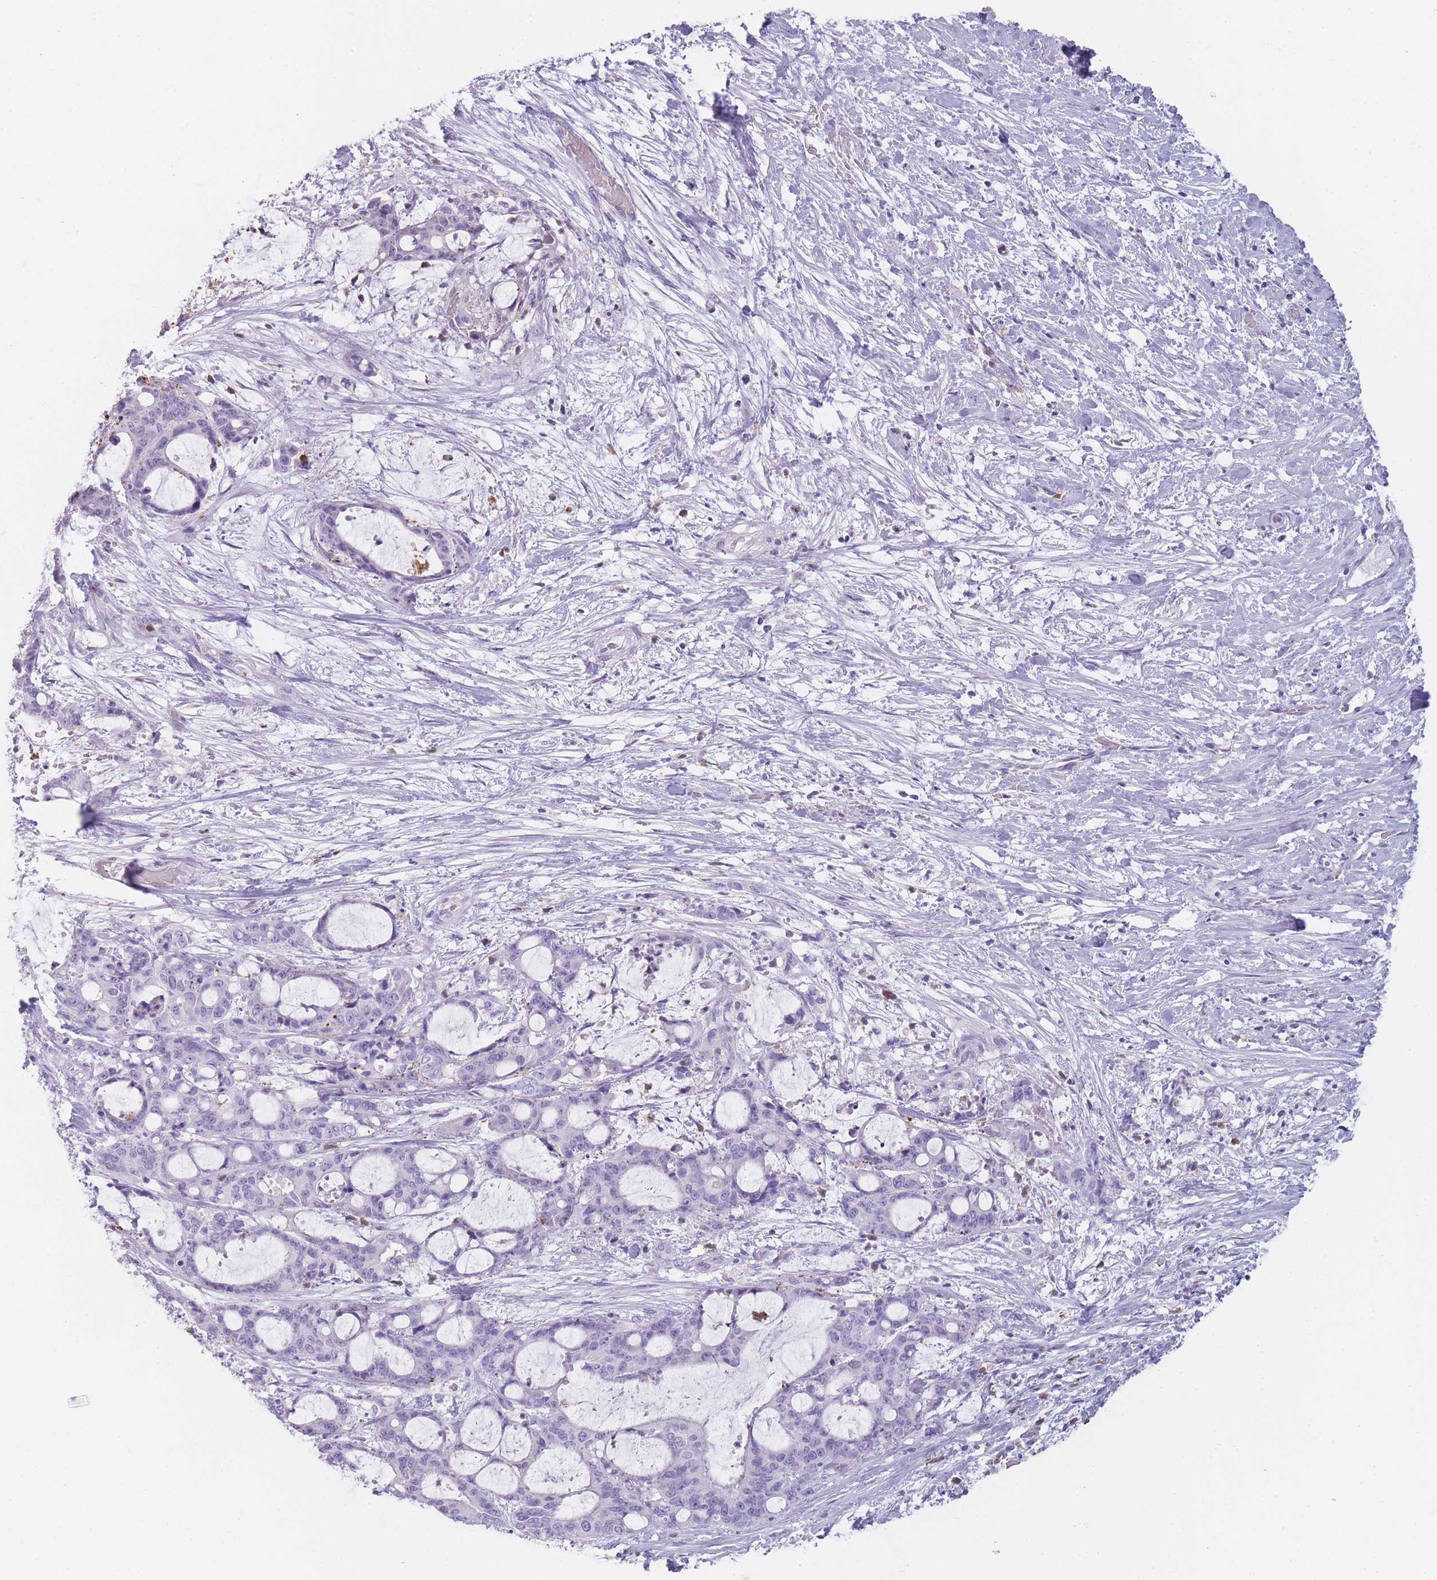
{"staining": {"intensity": "negative", "quantity": "none", "location": "none"}, "tissue": "liver cancer", "cell_type": "Tumor cells", "image_type": "cancer", "snomed": [{"axis": "morphology", "description": "Normal tissue, NOS"}, {"axis": "morphology", "description": "Cholangiocarcinoma"}, {"axis": "topography", "description": "Liver"}, {"axis": "topography", "description": "Peripheral nerve tissue"}], "caption": "An immunohistochemistry micrograph of liver cancer is shown. There is no staining in tumor cells of liver cancer.", "gene": "CR1L", "patient": {"sex": "female", "age": 73}}